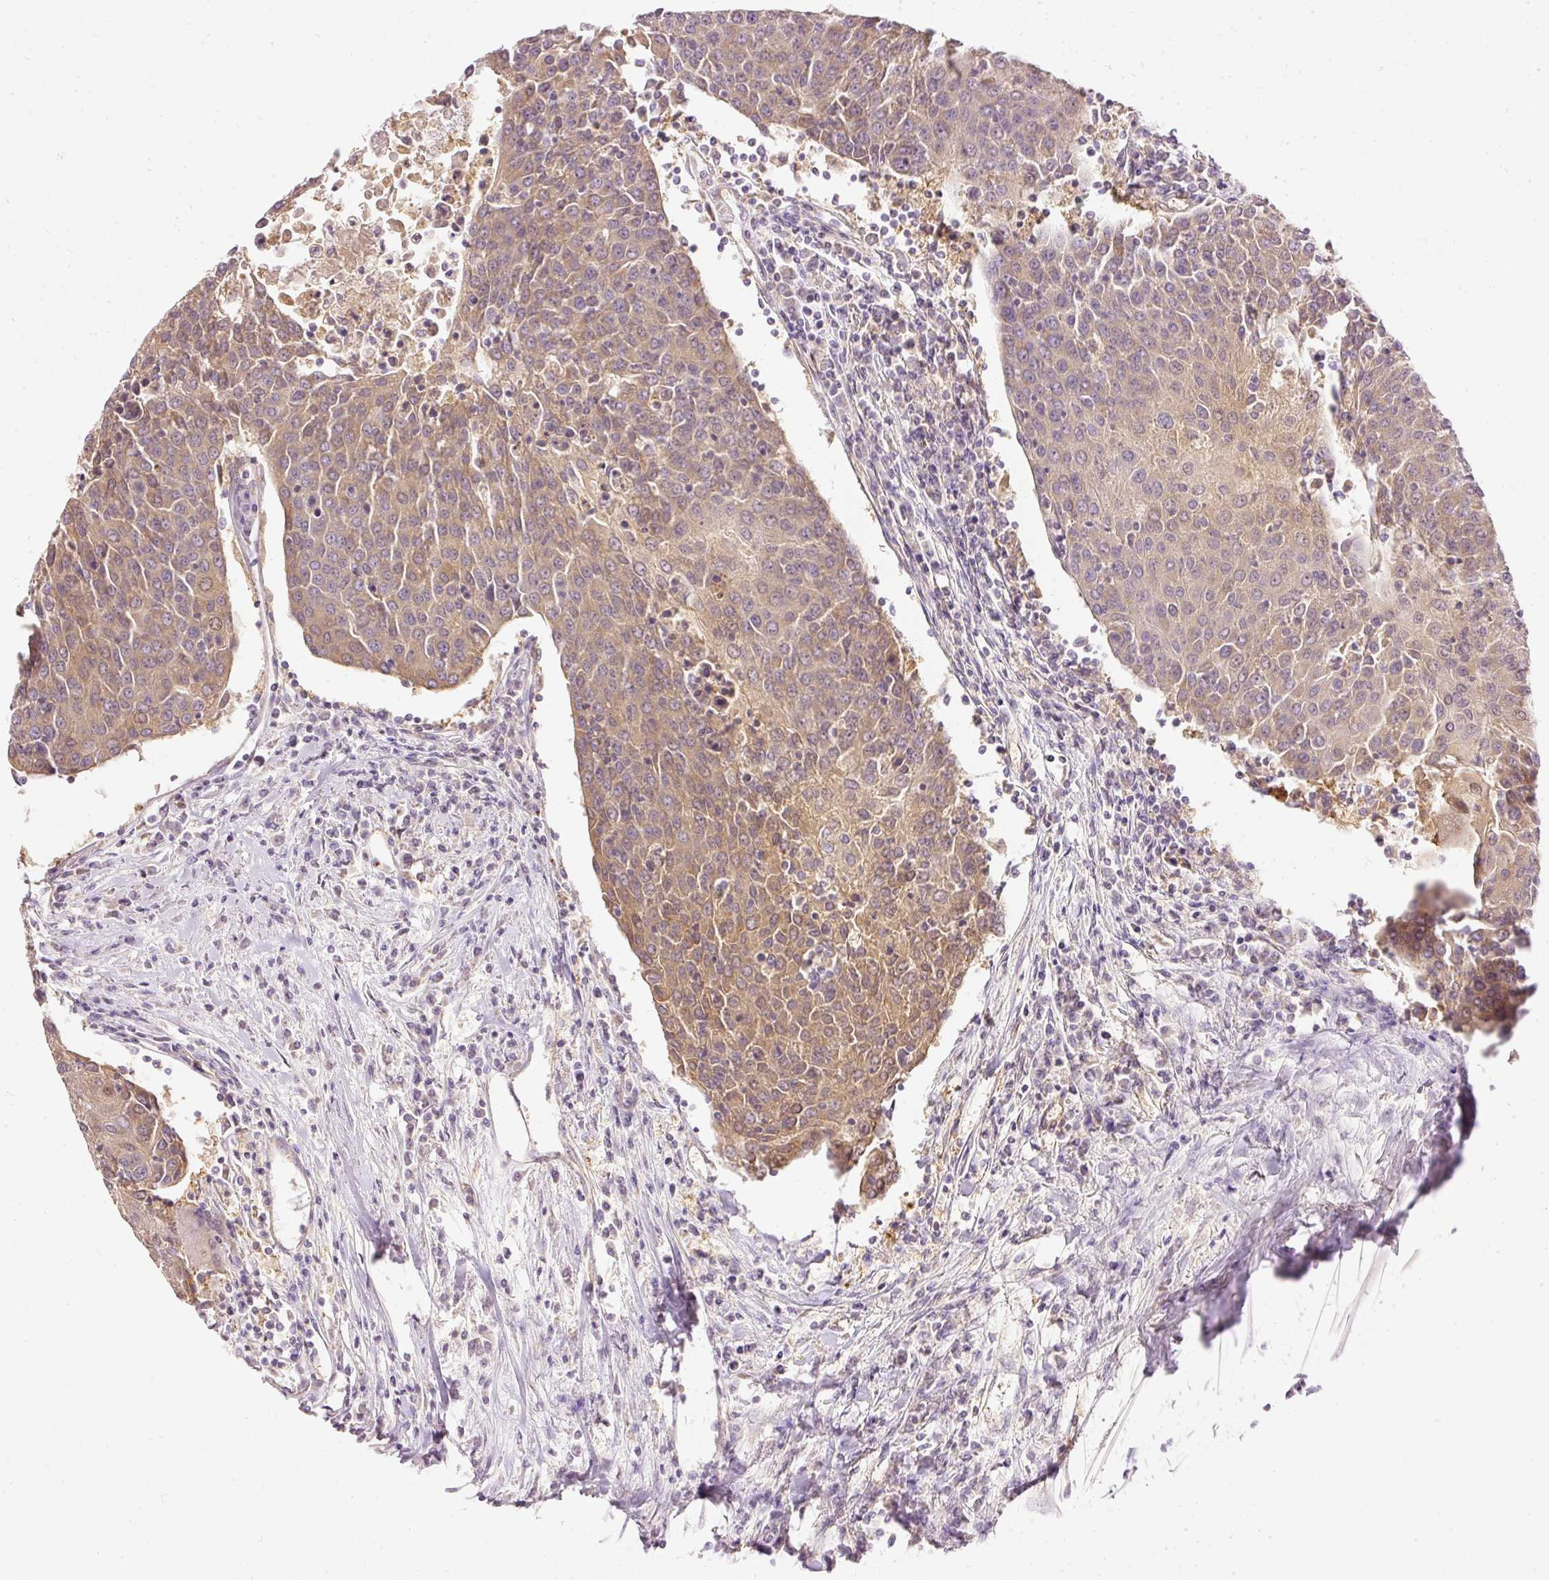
{"staining": {"intensity": "moderate", "quantity": ">75%", "location": "cytoplasmic/membranous"}, "tissue": "urothelial cancer", "cell_type": "Tumor cells", "image_type": "cancer", "snomed": [{"axis": "morphology", "description": "Urothelial carcinoma, High grade"}, {"axis": "topography", "description": "Urinary bladder"}], "caption": "Immunohistochemical staining of human urothelial cancer reveals moderate cytoplasmic/membranous protein expression in about >75% of tumor cells. The staining is performed using DAB brown chromogen to label protein expression. The nuclei are counter-stained blue using hematoxylin.", "gene": "ARMH3", "patient": {"sex": "female", "age": 85}}